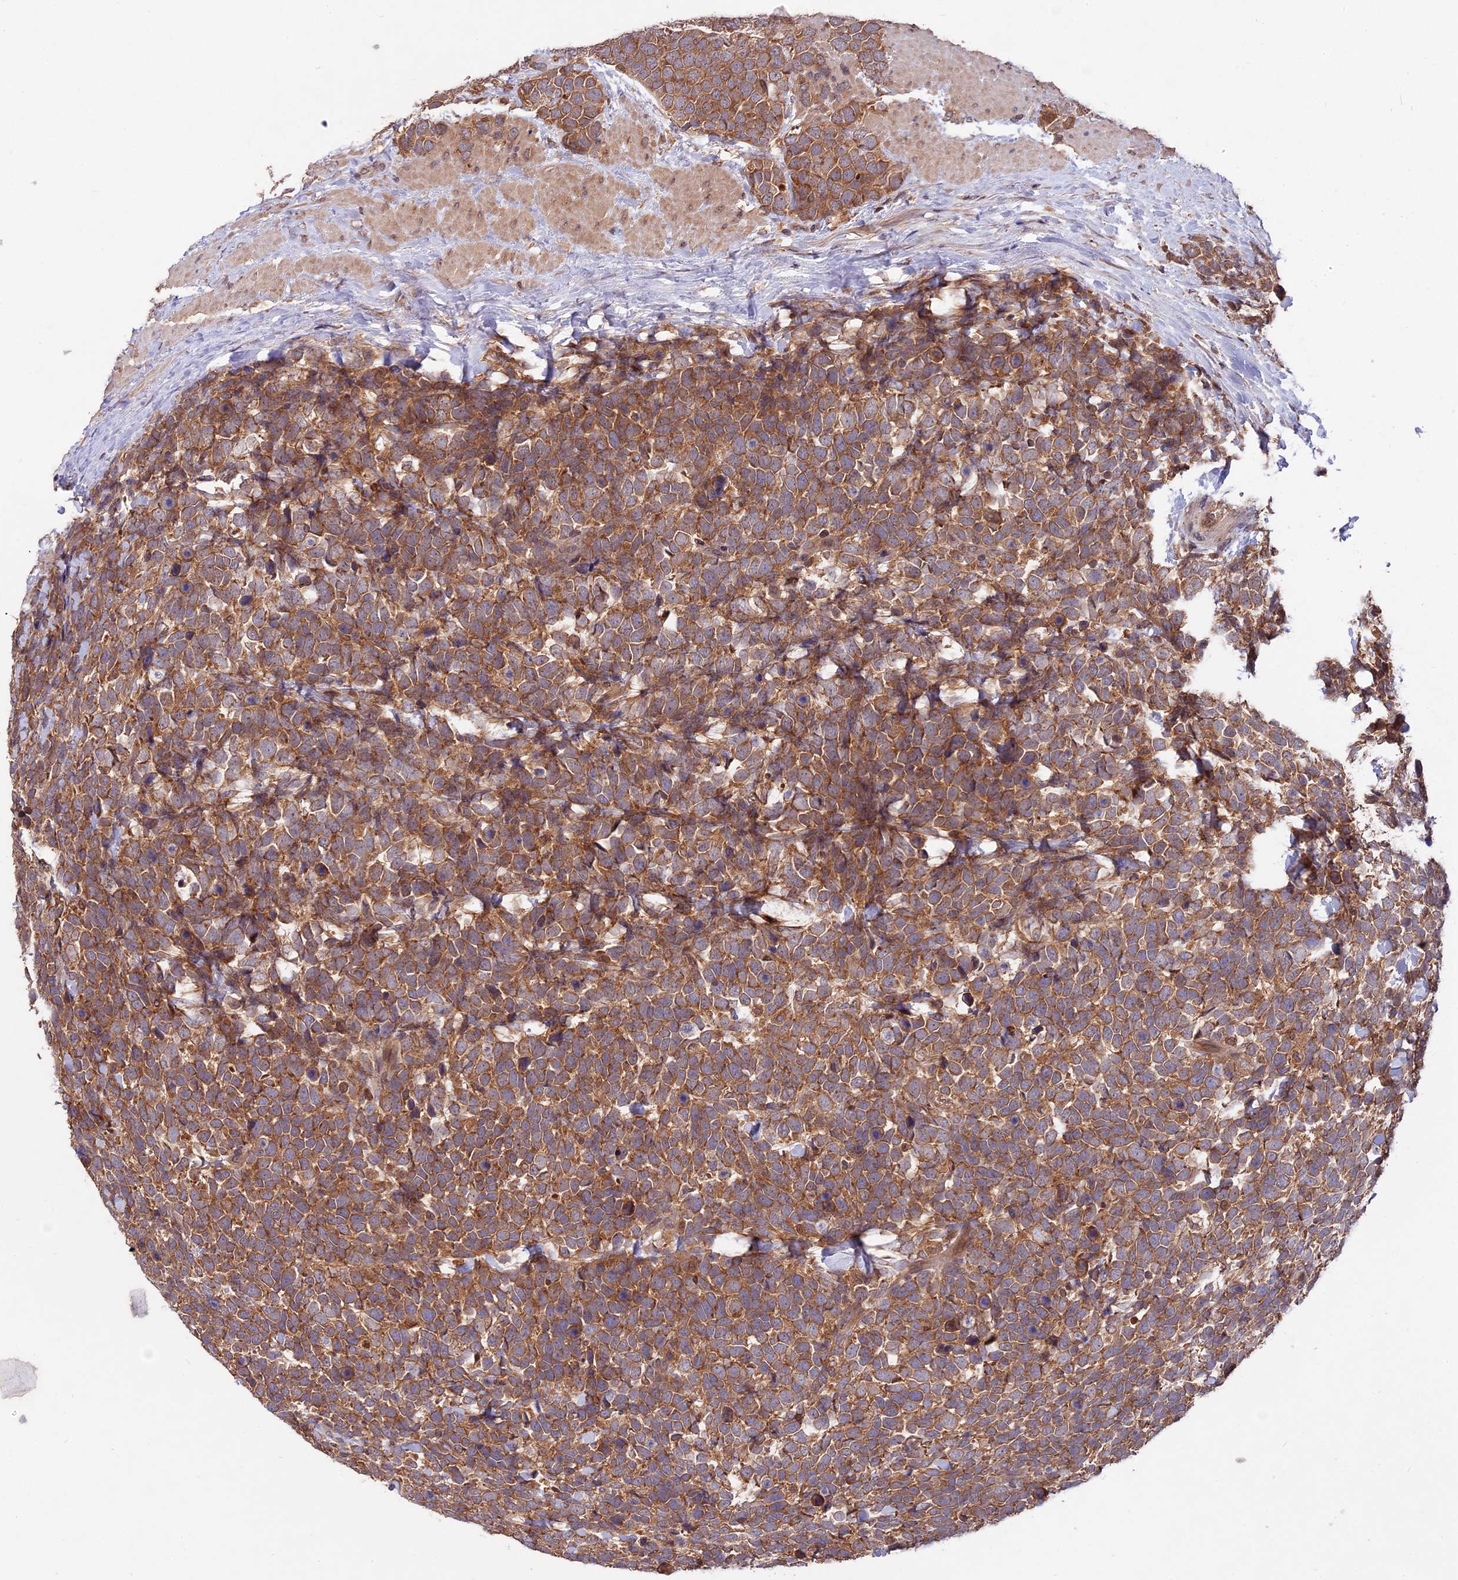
{"staining": {"intensity": "moderate", "quantity": ">75%", "location": "cytoplasmic/membranous"}, "tissue": "urothelial cancer", "cell_type": "Tumor cells", "image_type": "cancer", "snomed": [{"axis": "morphology", "description": "Urothelial carcinoma, High grade"}, {"axis": "topography", "description": "Urinary bladder"}], "caption": "Moderate cytoplasmic/membranous expression for a protein is appreciated in about >75% of tumor cells of high-grade urothelial carcinoma using immunohistochemistry.", "gene": "CHAC1", "patient": {"sex": "female", "age": 82}}